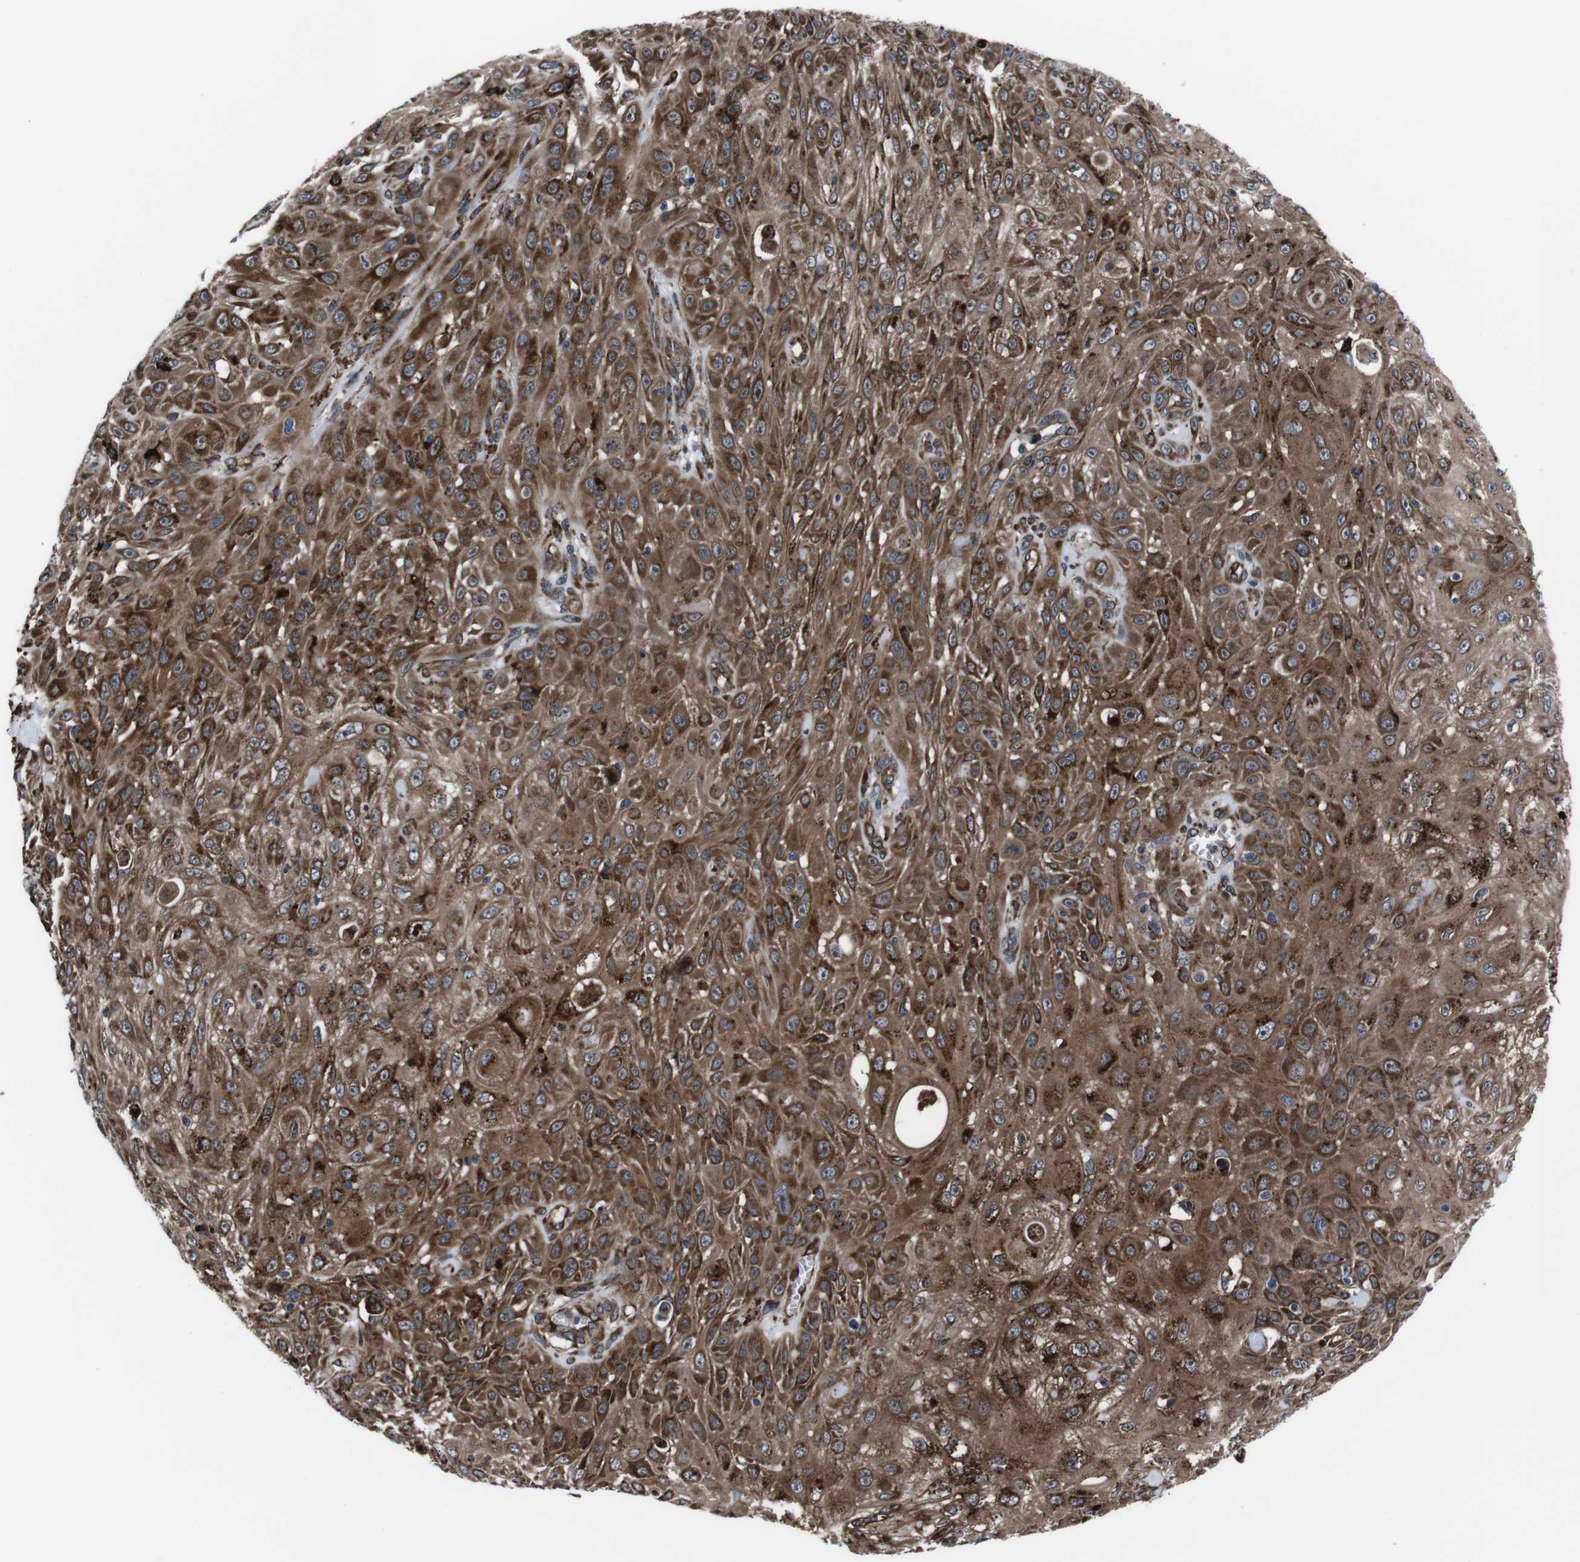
{"staining": {"intensity": "strong", "quantity": ">75%", "location": "cytoplasmic/membranous"}, "tissue": "skin cancer", "cell_type": "Tumor cells", "image_type": "cancer", "snomed": [{"axis": "morphology", "description": "Squamous cell carcinoma, NOS"}, {"axis": "topography", "description": "Skin"}], "caption": "Human skin cancer (squamous cell carcinoma) stained for a protein (brown) demonstrates strong cytoplasmic/membranous positive expression in approximately >75% of tumor cells.", "gene": "EIF4A2", "patient": {"sex": "male", "age": 75}}